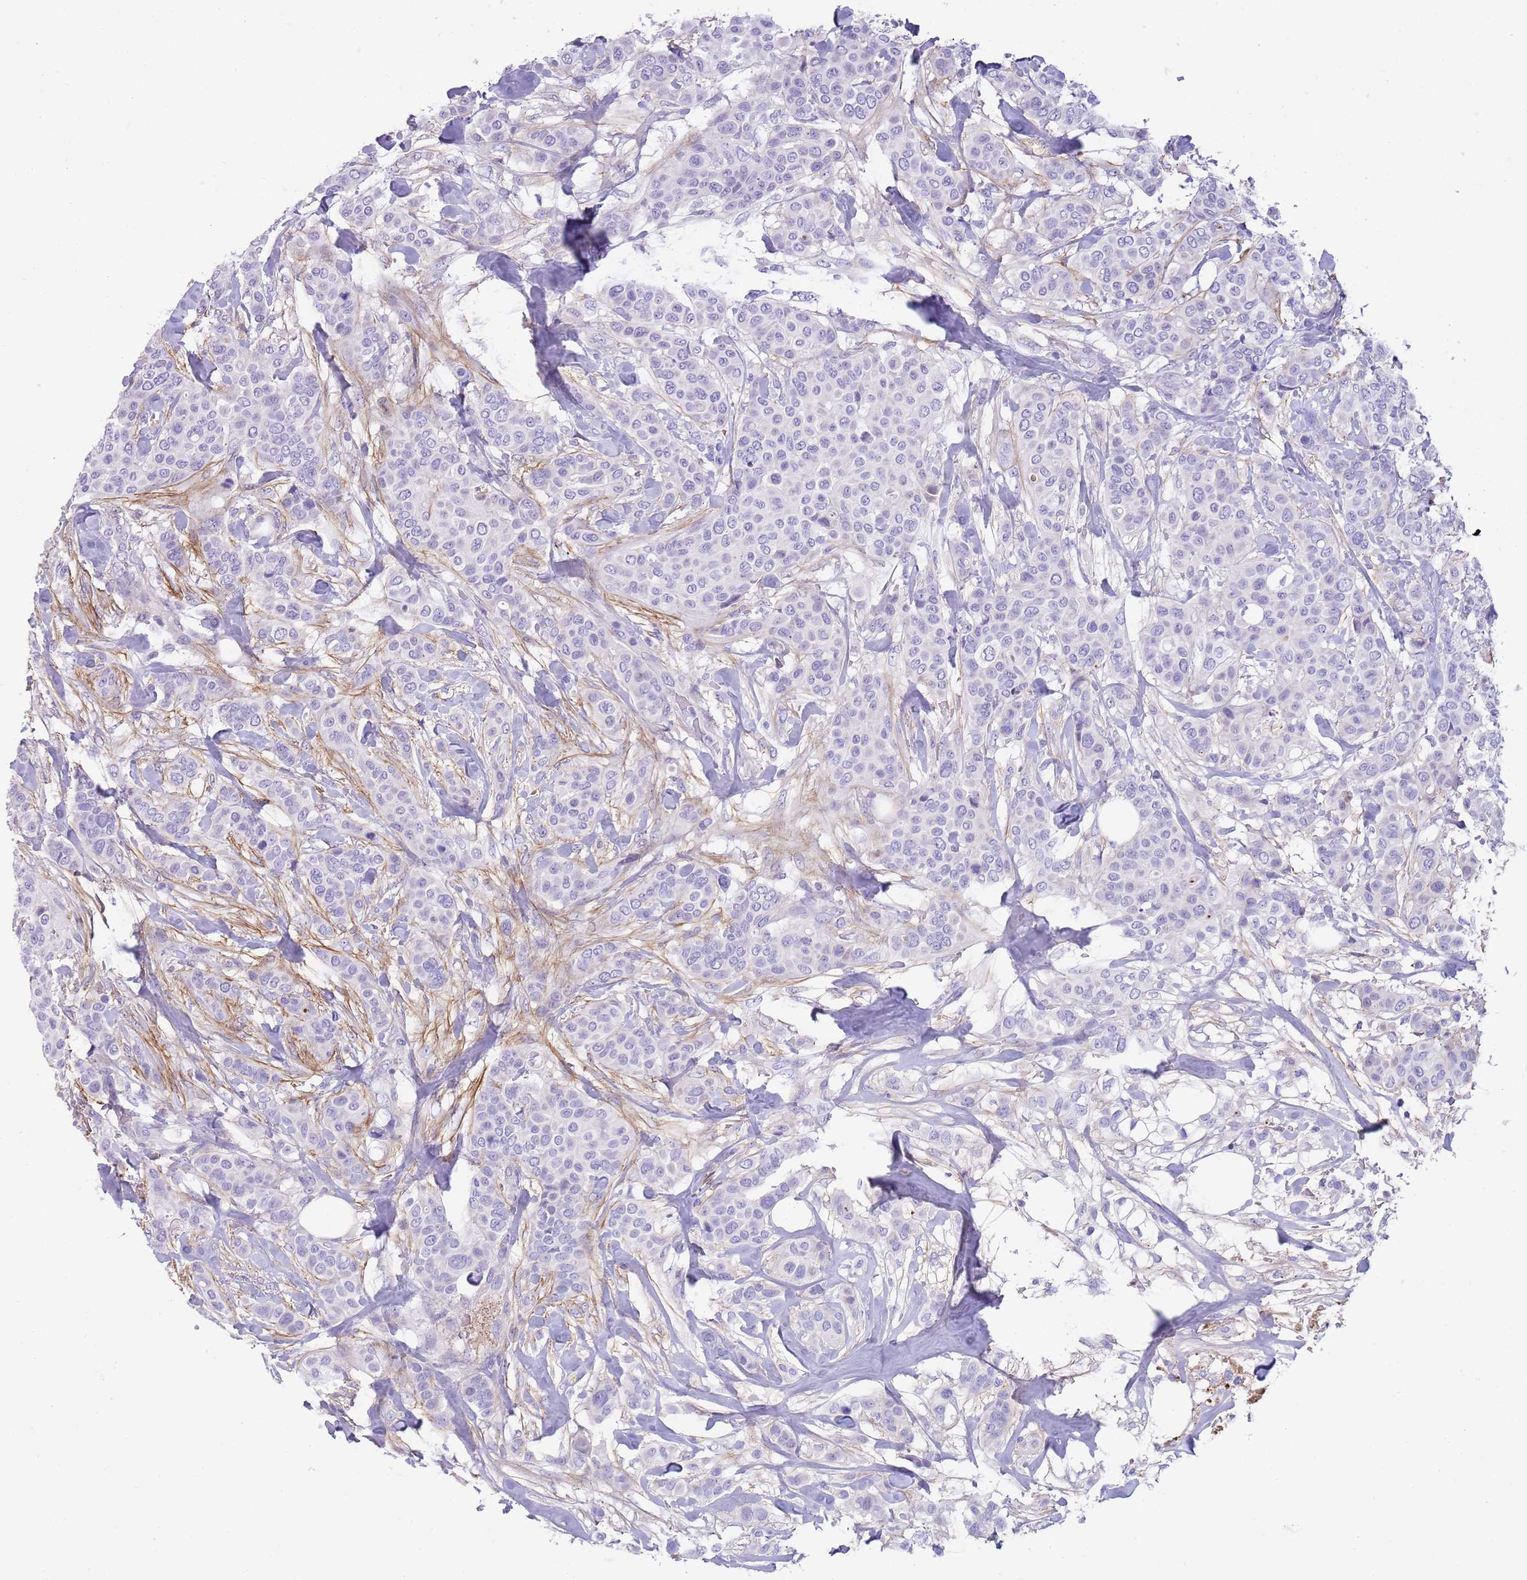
{"staining": {"intensity": "negative", "quantity": "none", "location": "none"}, "tissue": "breast cancer", "cell_type": "Tumor cells", "image_type": "cancer", "snomed": [{"axis": "morphology", "description": "Lobular carcinoma"}, {"axis": "topography", "description": "Breast"}], "caption": "The photomicrograph reveals no significant positivity in tumor cells of breast lobular carcinoma.", "gene": "LEPROTL1", "patient": {"sex": "female", "age": 51}}